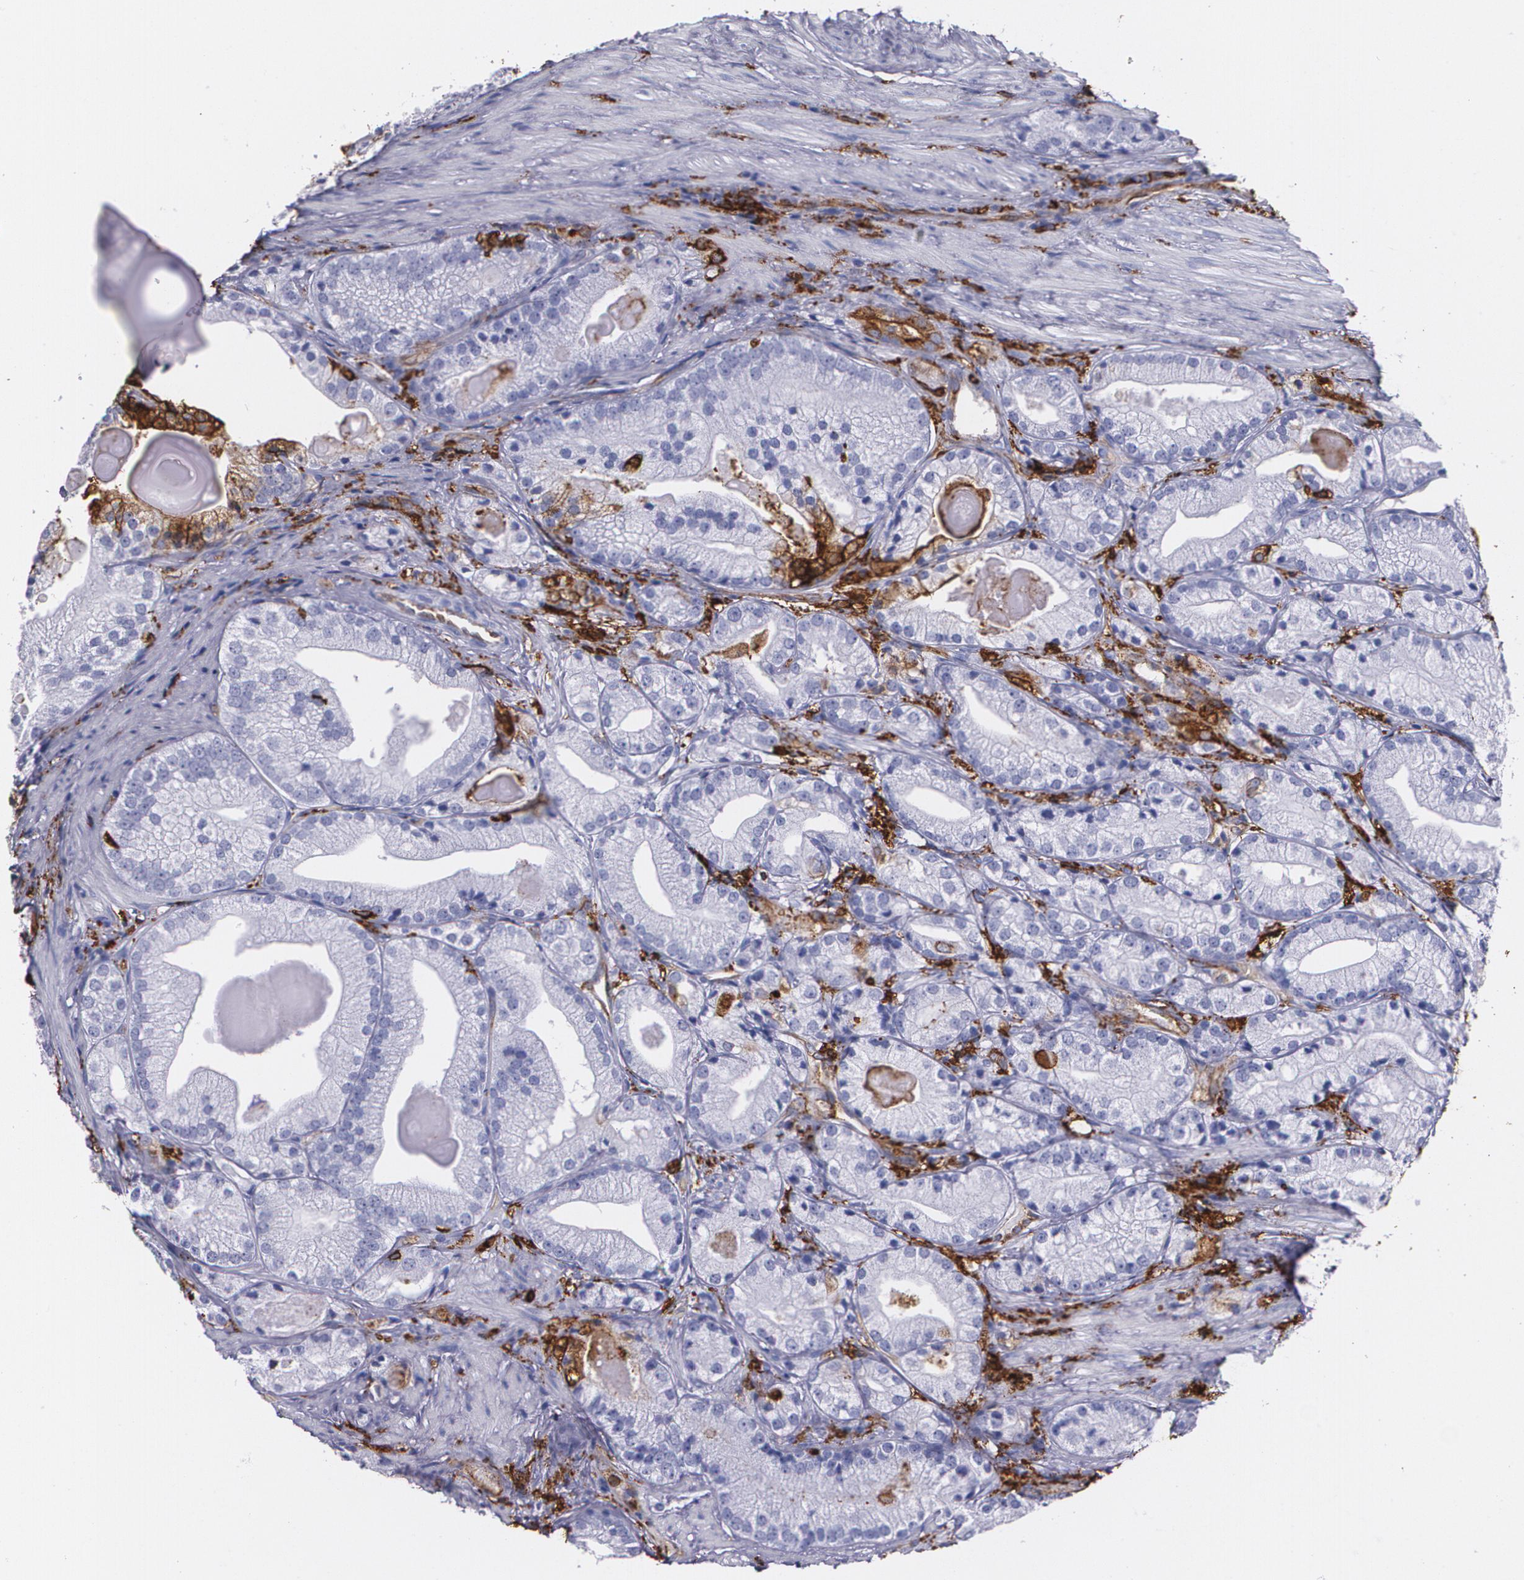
{"staining": {"intensity": "negative", "quantity": "none", "location": "none"}, "tissue": "prostate cancer", "cell_type": "Tumor cells", "image_type": "cancer", "snomed": [{"axis": "morphology", "description": "Adenocarcinoma, Low grade"}, {"axis": "topography", "description": "Prostate"}], "caption": "A micrograph of human prostate cancer is negative for staining in tumor cells.", "gene": "HLA-DRA", "patient": {"sex": "male", "age": 69}}